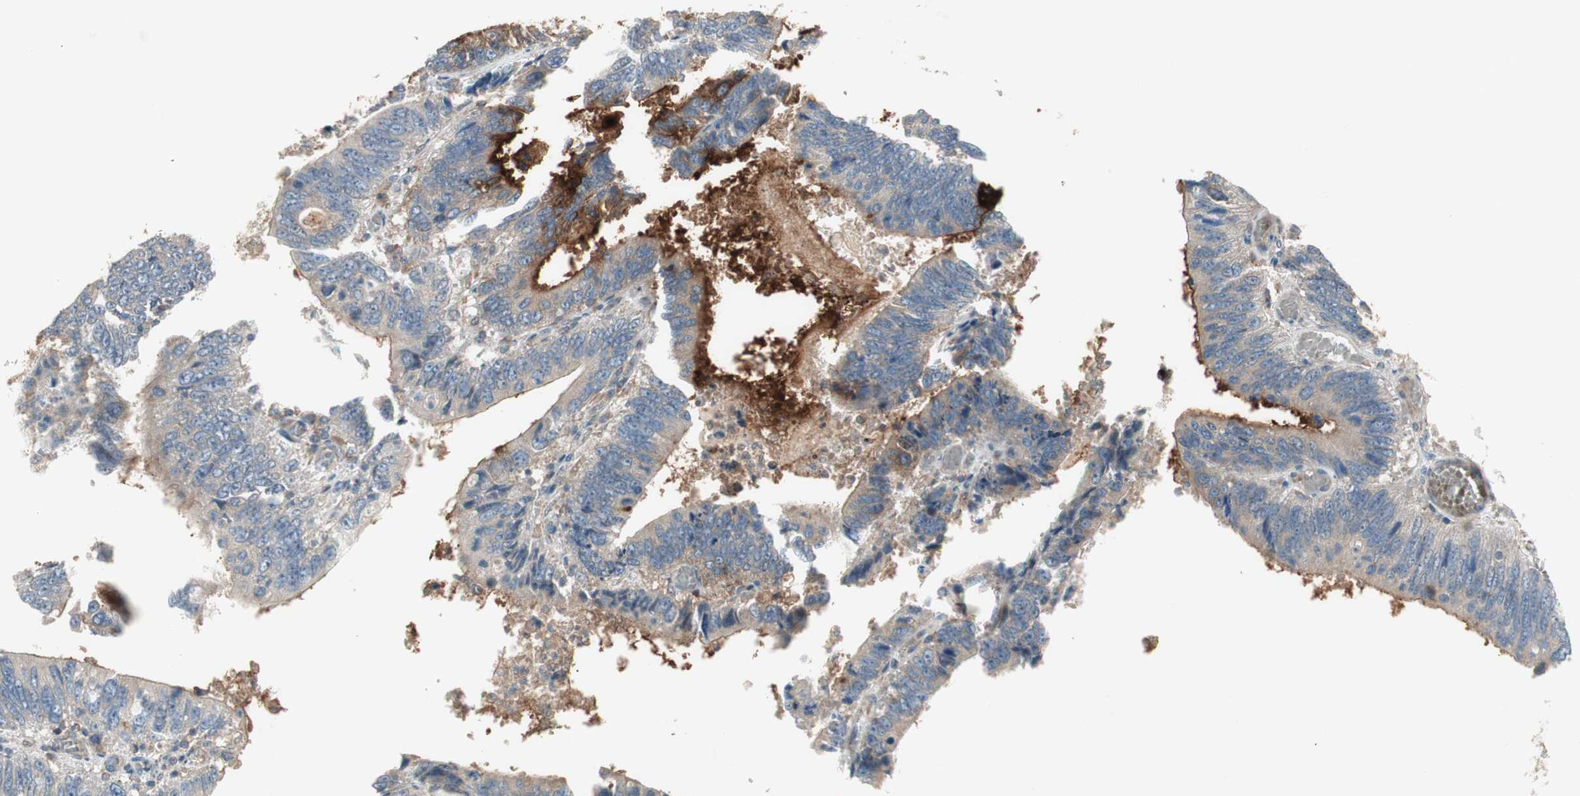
{"staining": {"intensity": "moderate", "quantity": "<25%", "location": "cytoplasmic/membranous"}, "tissue": "colorectal cancer", "cell_type": "Tumor cells", "image_type": "cancer", "snomed": [{"axis": "morphology", "description": "Adenocarcinoma, NOS"}, {"axis": "topography", "description": "Colon"}], "caption": "This is a photomicrograph of immunohistochemistry (IHC) staining of colorectal adenocarcinoma, which shows moderate staining in the cytoplasmic/membranous of tumor cells.", "gene": "SFRP1", "patient": {"sex": "male", "age": 72}}